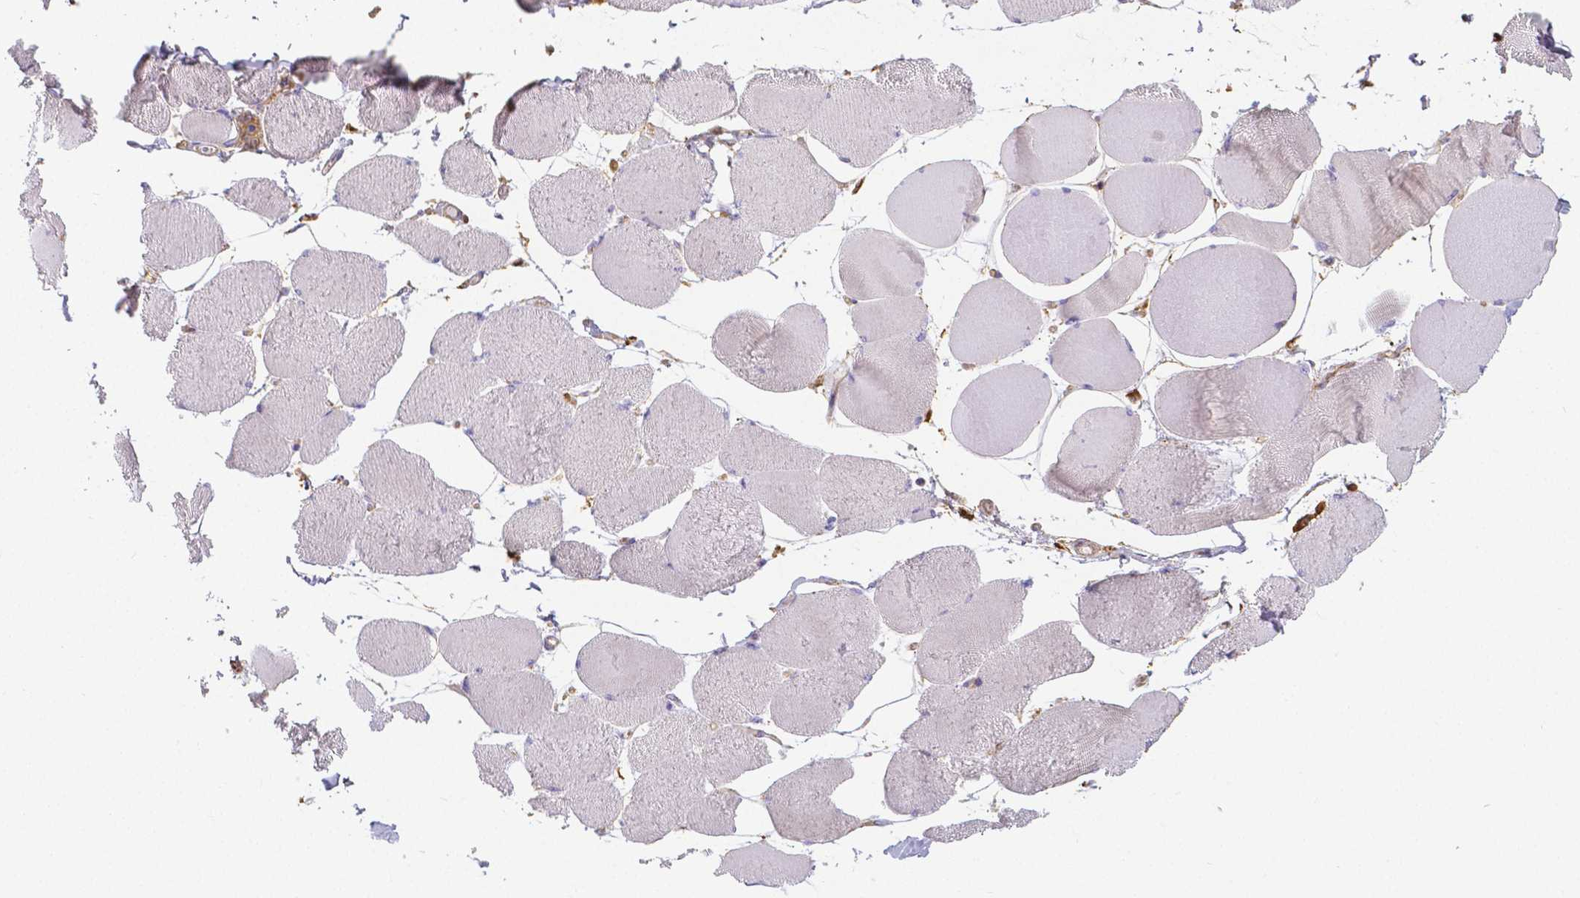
{"staining": {"intensity": "negative", "quantity": "none", "location": "none"}, "tissue": "skeletal muscle", "cell_type": "Myocytes", "image_type": "normal", "snomed": [{"axis": "morphology", "description": "Normal tissue, NOS"}, {"axis": "topography", "description": "Skeletal muscle"}], "caption": "Immunohistochemistry photomicrograph of benign skeletal muscle stained for a protein (brown), which shows no expression in myocytes.", "gene": "CRMP1", "patient": {"sex": "female", "age": 75}}